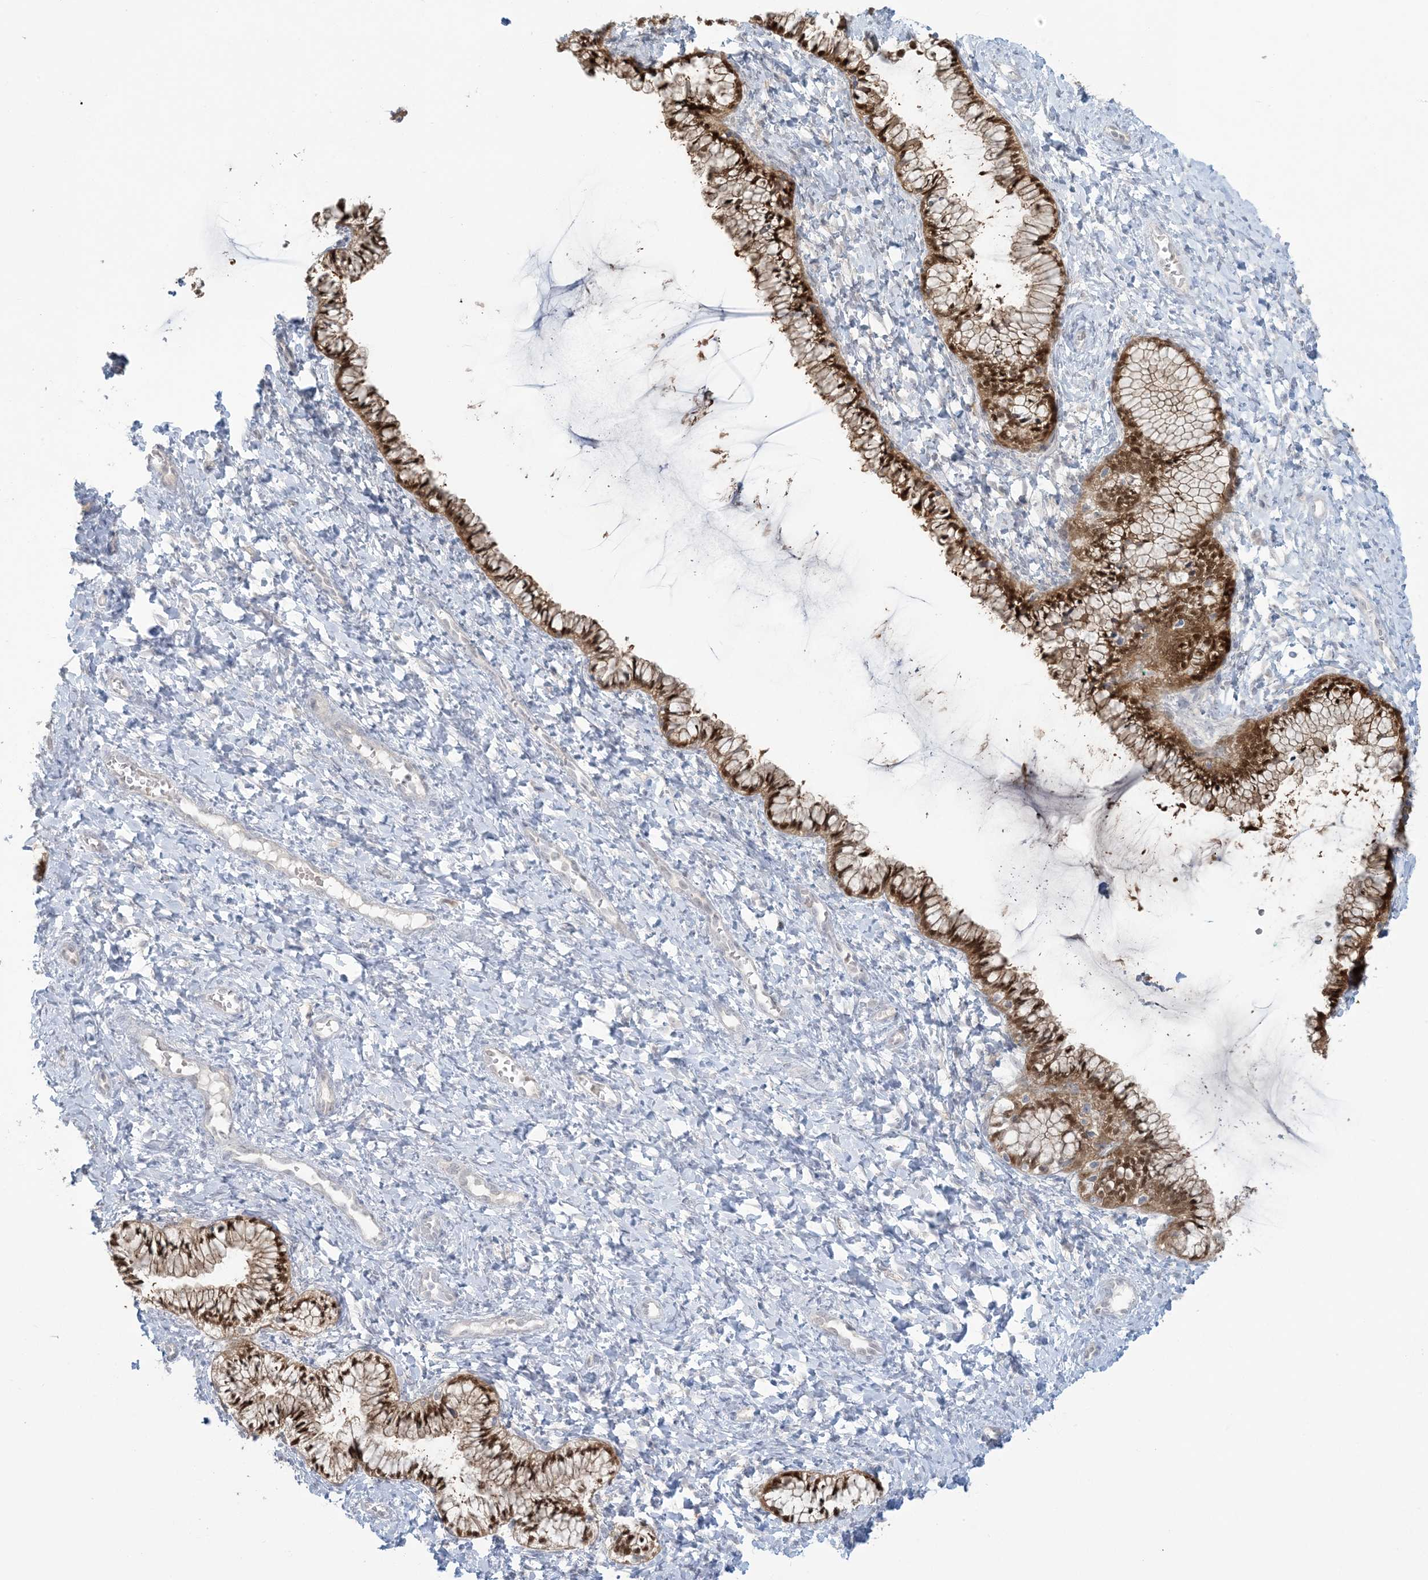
{"staining": {"intensity": "moderate", "quantity": ">75%", "location": "cytoplasmic/membranous,nuclear"}, "tissue": "cervix", "cell_type": "Glandular cells", "image_type": "normal", "snomed": [{"axis": "morphology", "description": "Normal tissue, NOS"}, {"axis": "morphology", "description": "Adenocarcinoma, NOS"}, {"axis": "topography", "description": "Cervix"}], "caption": "IHC (DAB (3,3'-diaminobenzidine)) staining of unremarkable human cervix displays moderate cytoplasmic/membranous,nuclear protein expression in approximately >75% of glandular cells.", "gene": "NRBP2", "patient": {"sex": "female", "age": 29}}